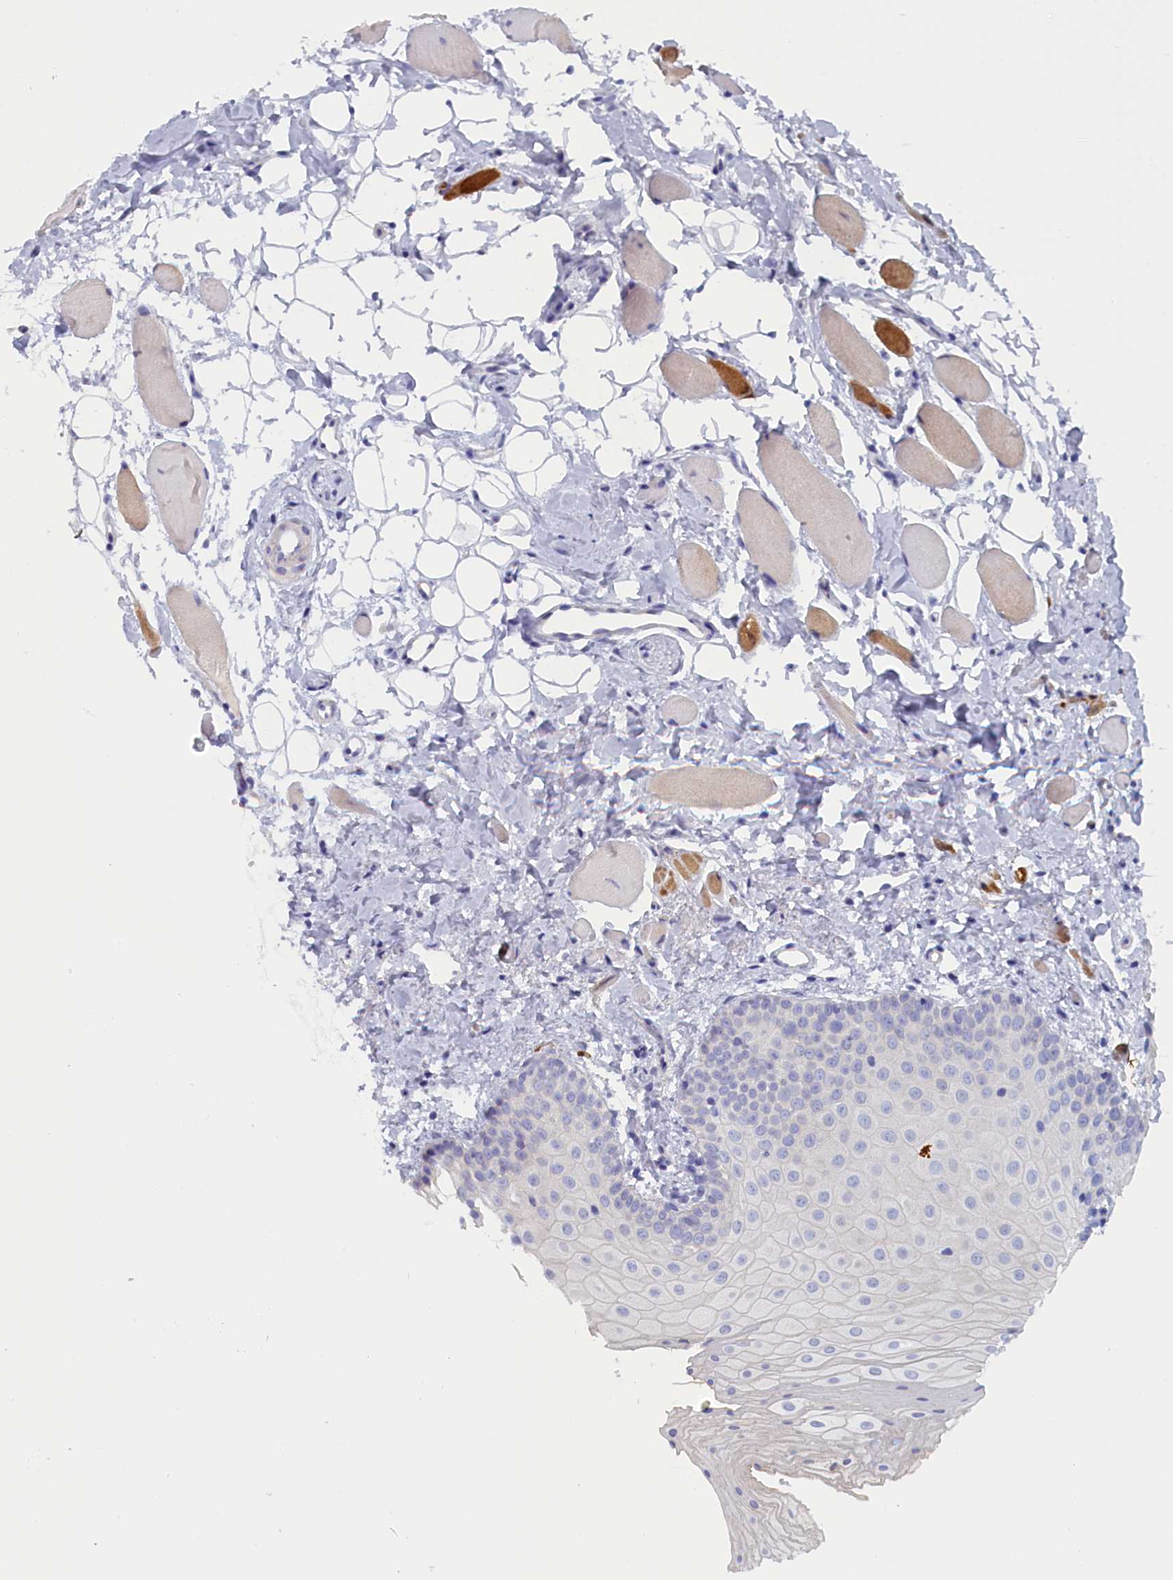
{"staining": {"intensity": "negative", "quantity": "none", "location": "none"}, "tissue": "oral mucosa", "cell_type": "Squamous epithelial cells", "image_type": "normal", "snomed": [{"axis": "morphology", "description": "Normal tissue, NOS"}, {"axis": "topography", "description": "Oral tissue"}], "caption": "A high-resolution image shows IHC staining of normal oral mucosa, which shows no significant positivity in squamous epithelial cells.", "gene": "ANKRD2", "patient": {"sex": "male", "age": 28}}